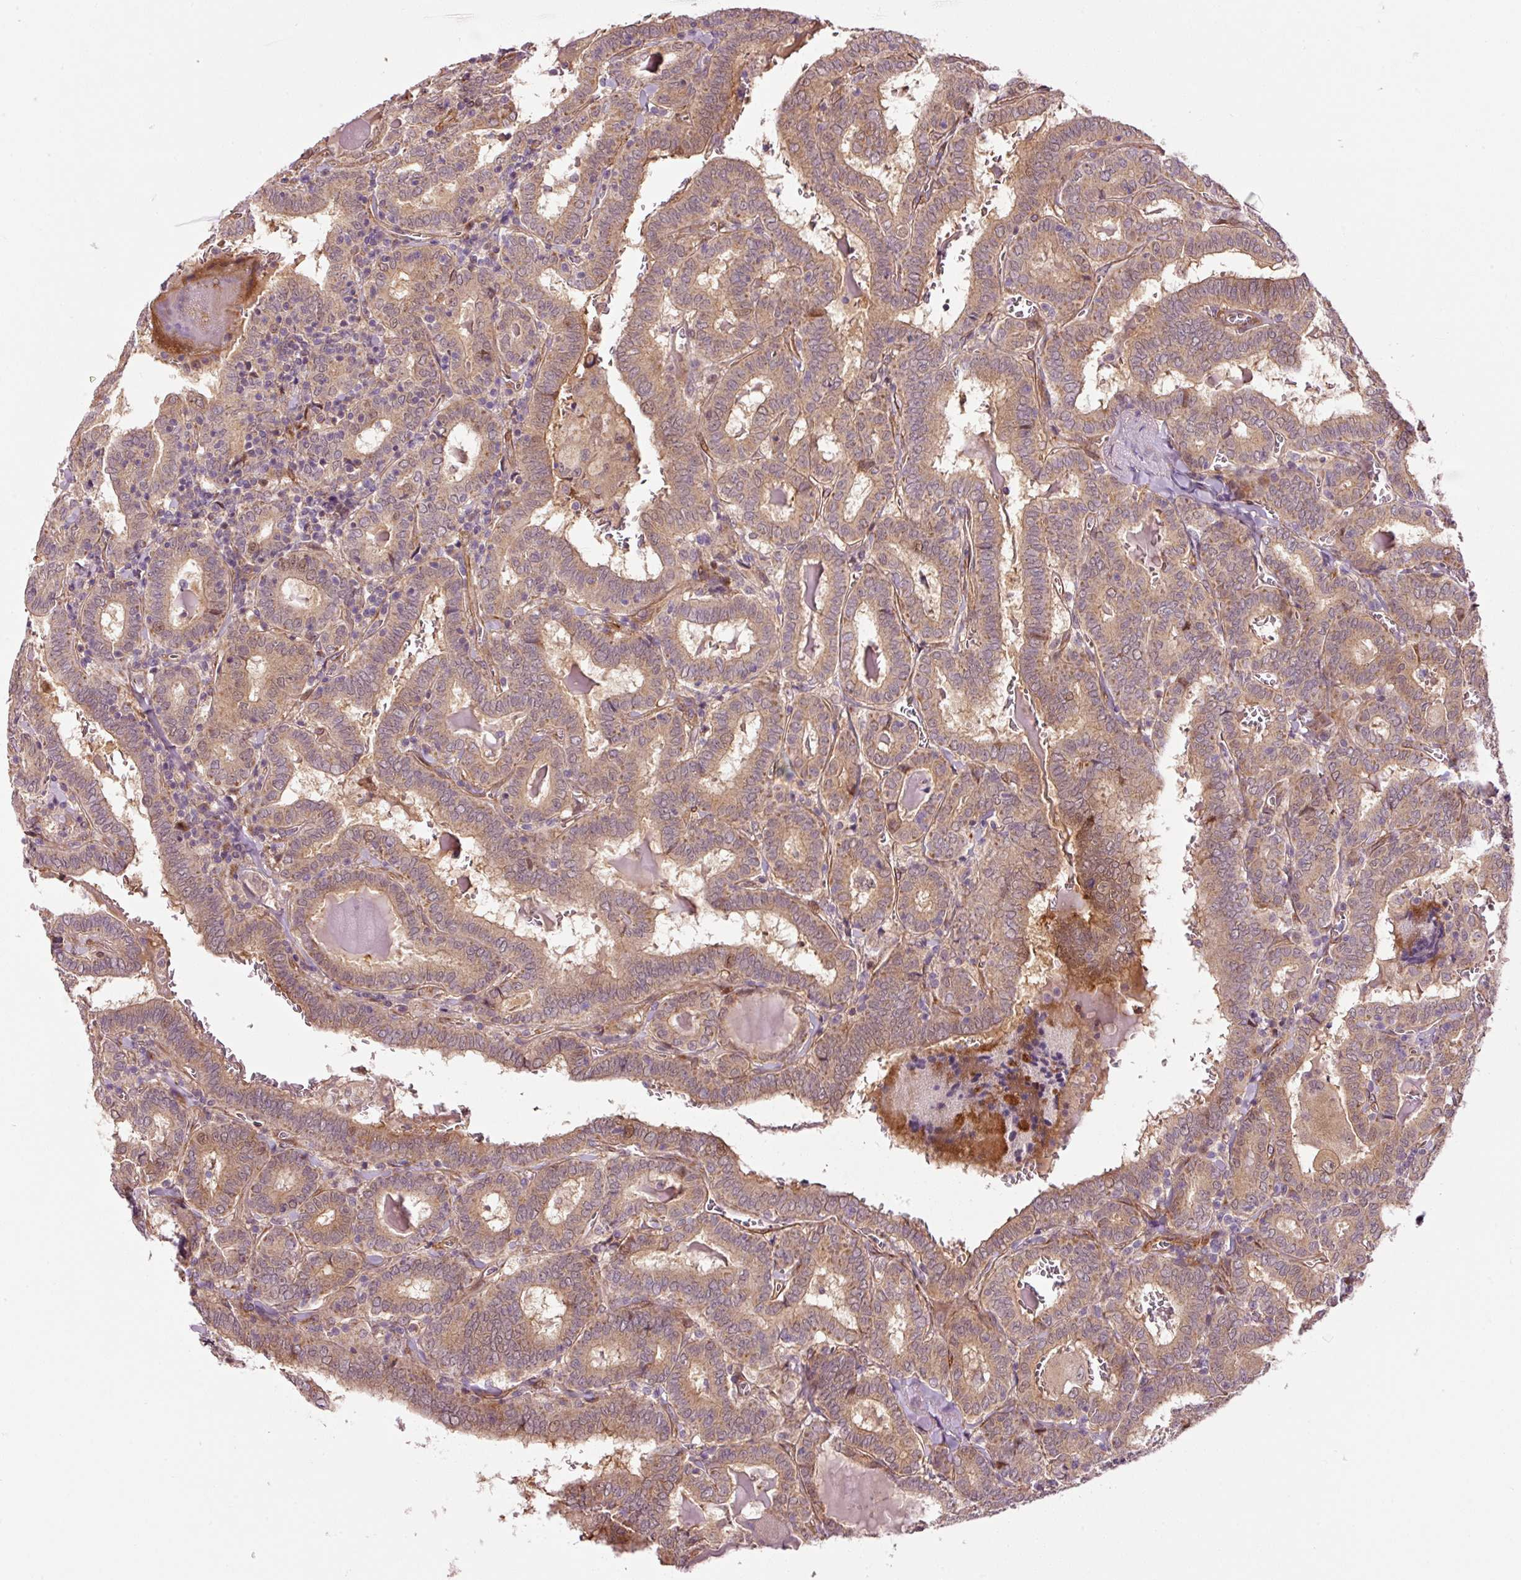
{"staining": {"intensity": "moderate", "quantity": ">75%", "location": "cytoplasmic/membranous"}, "tissue": "thyroid cancer", "cell_type": "Tumor cells", "image_type": "cancer", "snomed": [{"axis": "morphology", "description": "Papillary adenocarcinoma, NOS"}, {"axis": "topography", "description": "Thyroid gland"}], "caption": "A micrograph showing moderate cytoplasmic/membranous expression in approximately >75% of tumor cells in thyroid cancer (papillary adenocarcinoma), as visualized by brown immunohistochemical staining.", "gene": "PPP1R14B", "patient": {"sex": "female", "age": 72}}